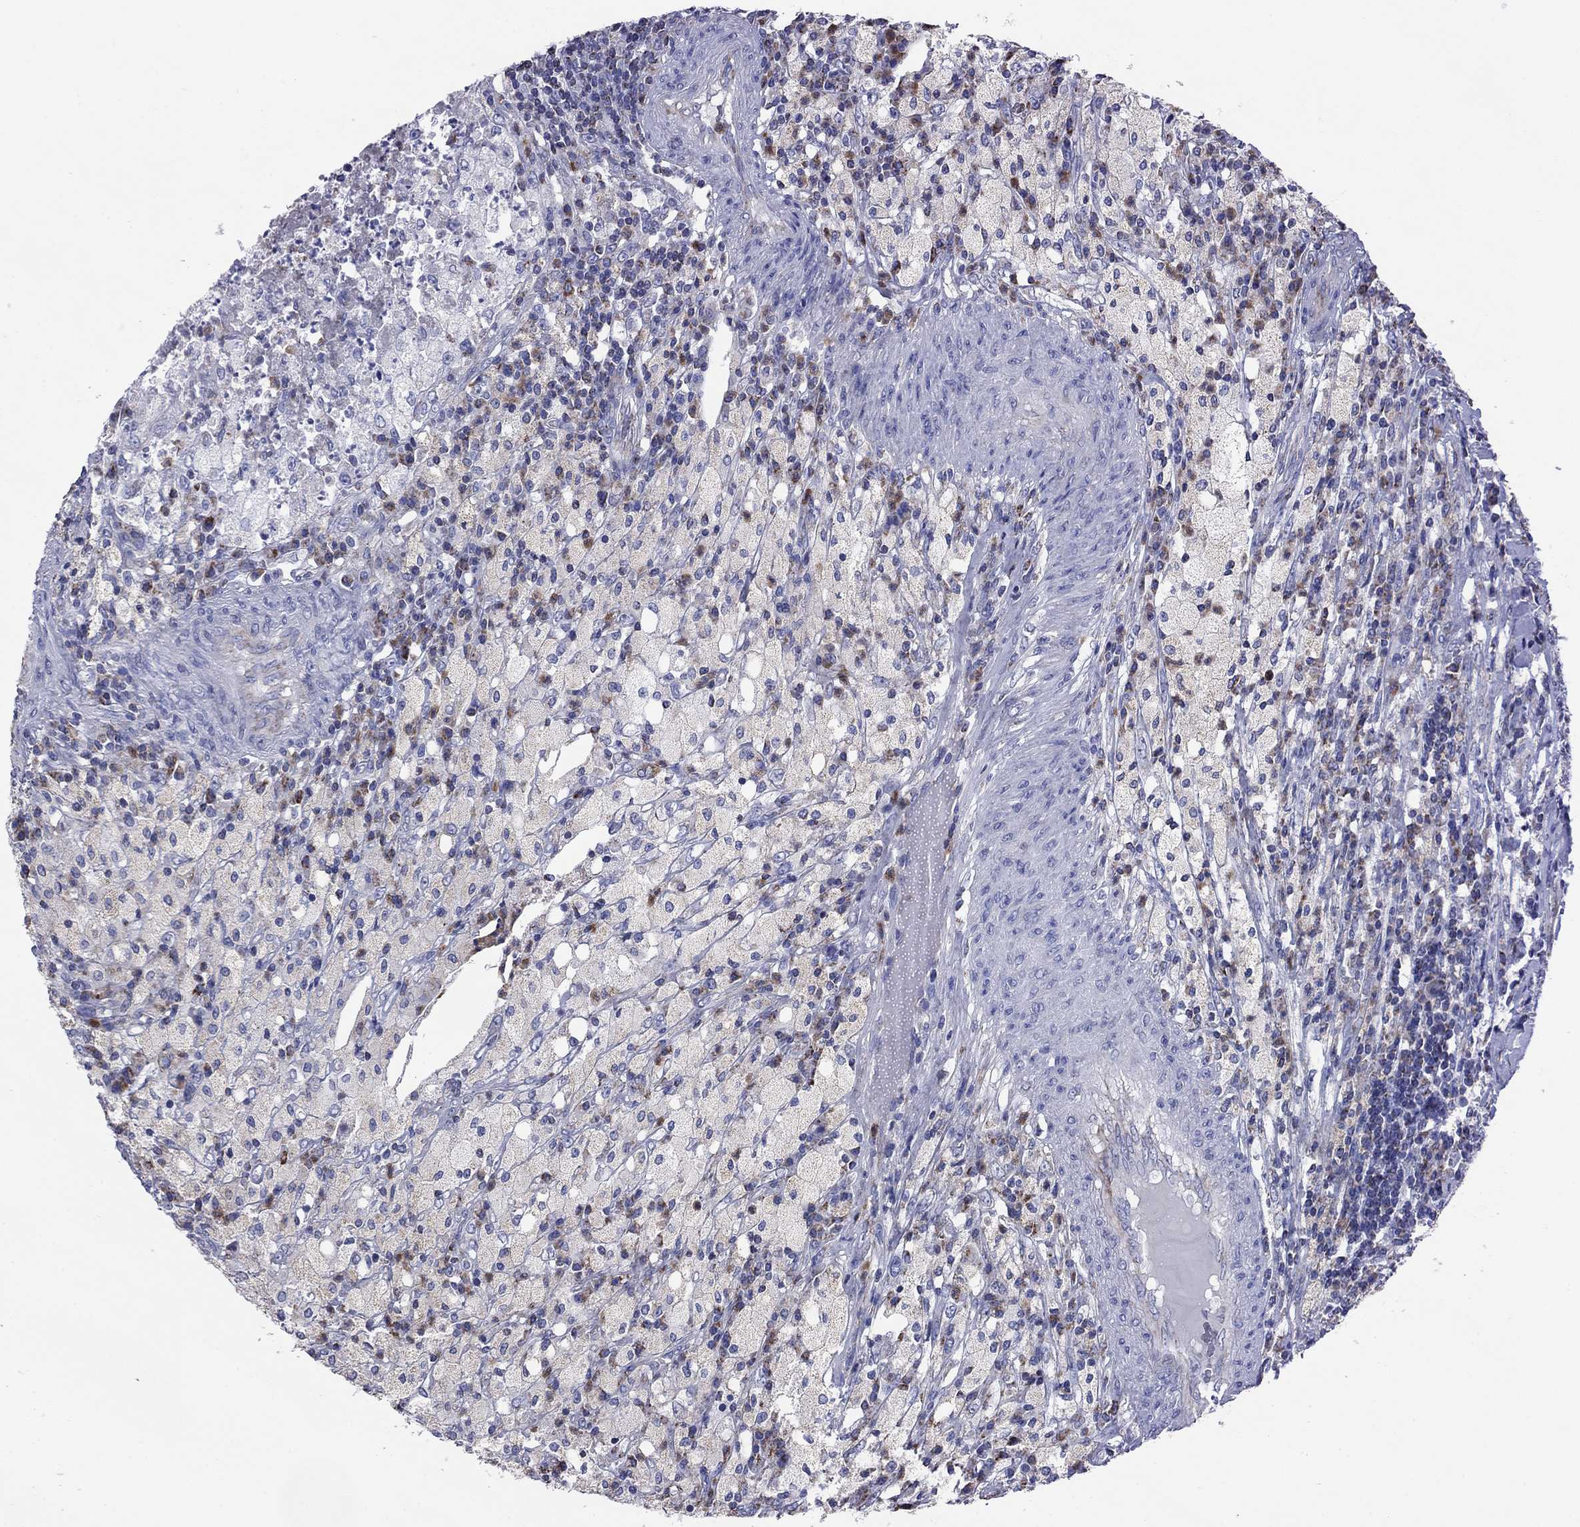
{"staining": {"intensity": "negative", "quantity": "none", "location": "none"}, "tissue": "testis cancer", "cell_type": "Tumor cells", "image_type": "cancer", "snomed": [{"axis": "morphology", "description": "Necrosis, NOS"}, {"axis": "morphology", "description": "Carcinoma, Embryonal, NOS"}, {"axis": "topography", "description": "Testis"}], "caption": "Testis embryonal carcinoma was stained to show a protein in brown. There is no significant staining in tumor cells.", "gene": "NDUFA4L2", "patient": {"sex": "male", "age": 19}}